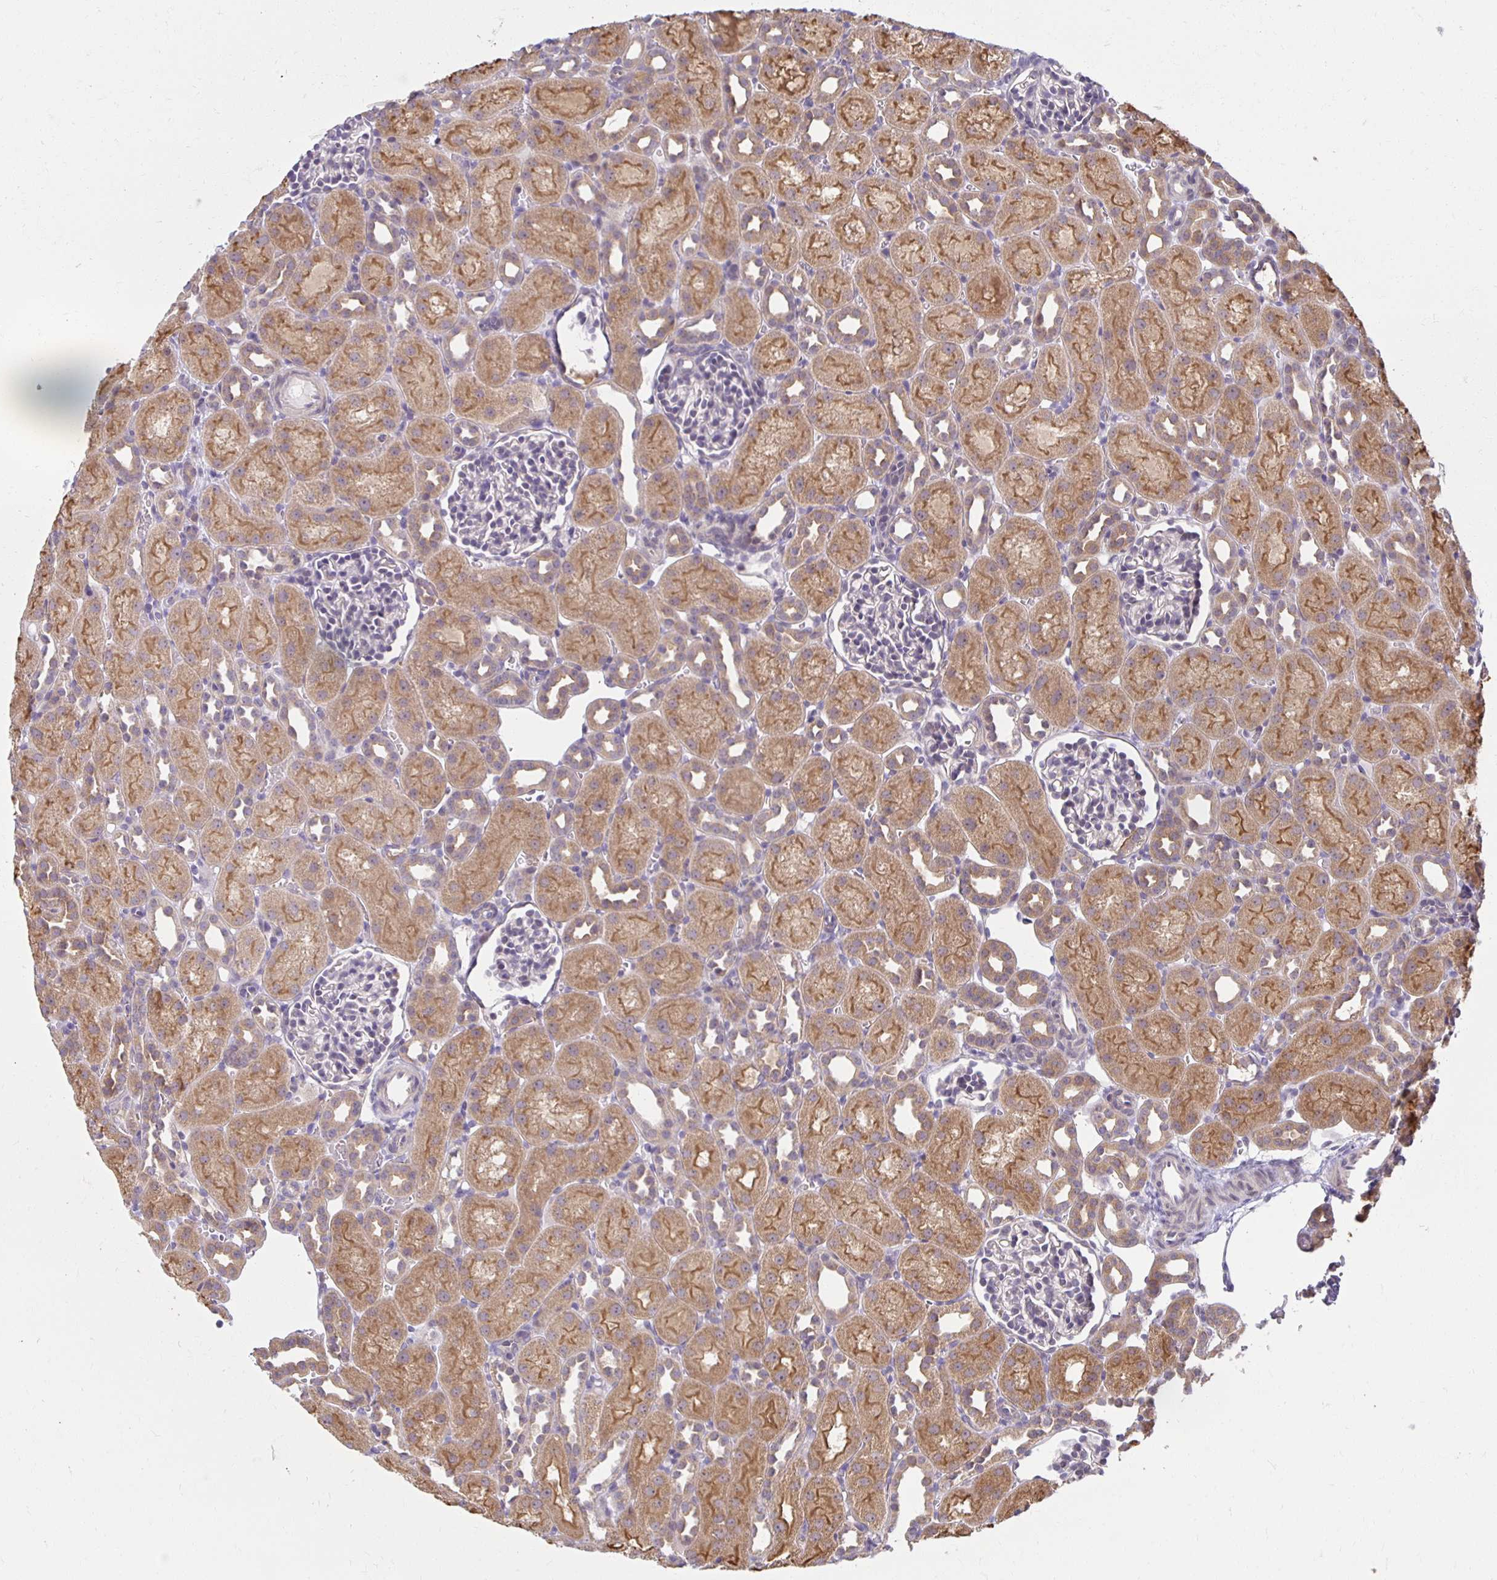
{"staining": {"intensity": "negative", "quantity": "none", "location": "none"}, "tissue": "kidney", "cell_type": "Cells in glomeruli", "image_type": "normal", "snomed": [{"axis": "morphology", "description": "Normal tissue, NOS"}, {"axis": "topography", "description": "Kidney"}], "caption": "An image of kidney stained for a protein demonstrates no brown staining in cells in glomeruli.", "gene": "MIEN1", "patient": {"sex": "male", "age": 1}}